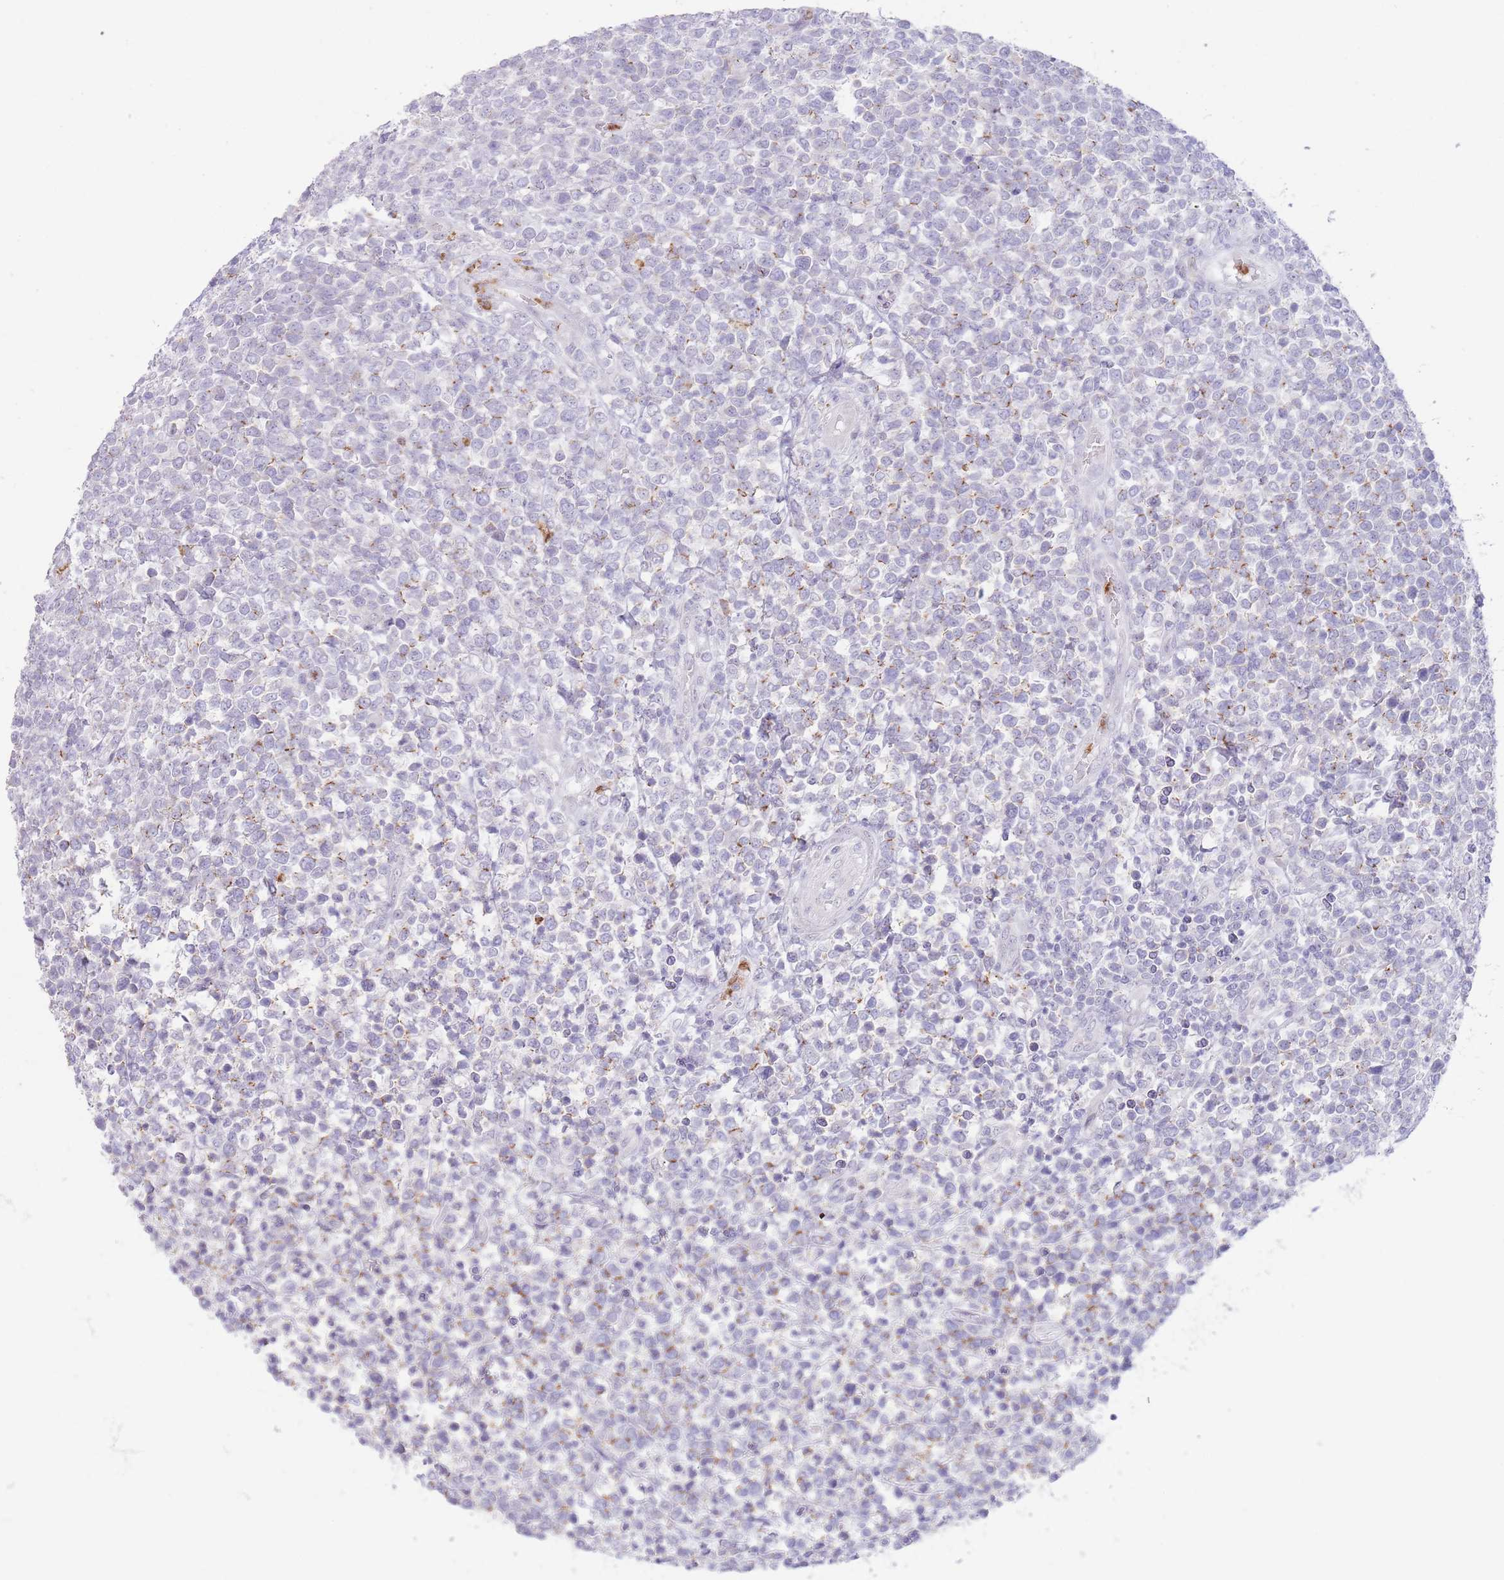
{"staining": {"intensity": "negative", "quantity": "none", "location": "none"}, "tissue": "lymphoma", "cell_type": "Tumor cells", "image_type": "cancer", "snomed": [{"axis": "morphology", "description": "Malignant lymphoma, non-Hodgkin's type, High grade"}, {"axis": "topography", "description": "Soft tissue"}], "caption": "This is an immunohistochemistry photomicrograph of human malignant lymphoma, non-Hodgkin's type (high-grade). There is no positivity in tumor cells.", "gene": "LCLAT1", "patient": {"sex": "female", "age": 56}}